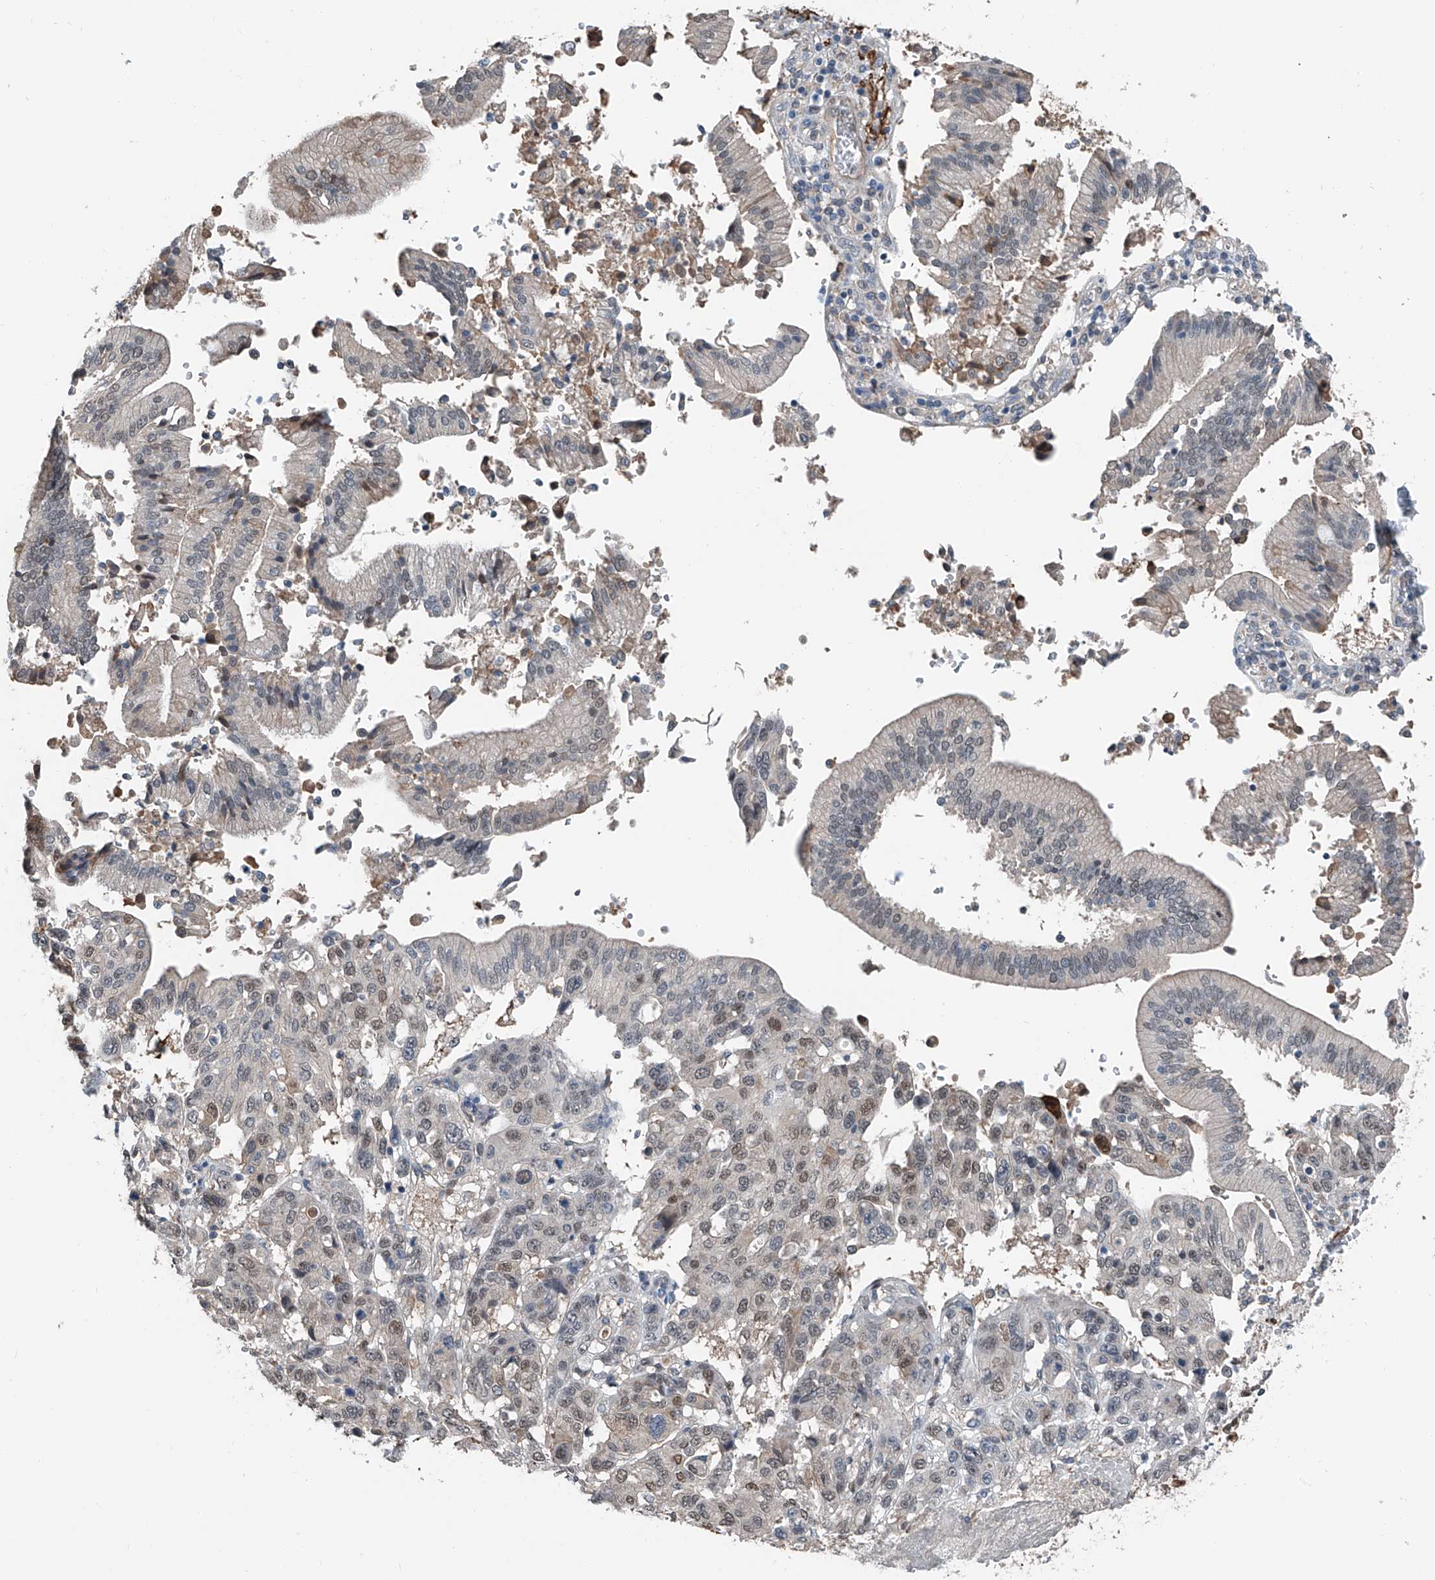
{"staining": {"intensity": "moderate", "quantity": "<25%", "location": "nuclear"}, "tissue": "pancreatic cancer", "cell_type": "Tumor cells", "image_type": "cancer", "snomed": [{"axis": "morphology", "description": "Adenocarcinoma, NOS"}, {"axis": "topography", "description": "Pancreas"}], "caption": "A brown stain highlights moderate nuclear positivity of a protein in pancreatic cancer (adenocarcinoma) tumor cells.", "gene": "HSPA6", "patient": {"sex": "male", "age": 46}}